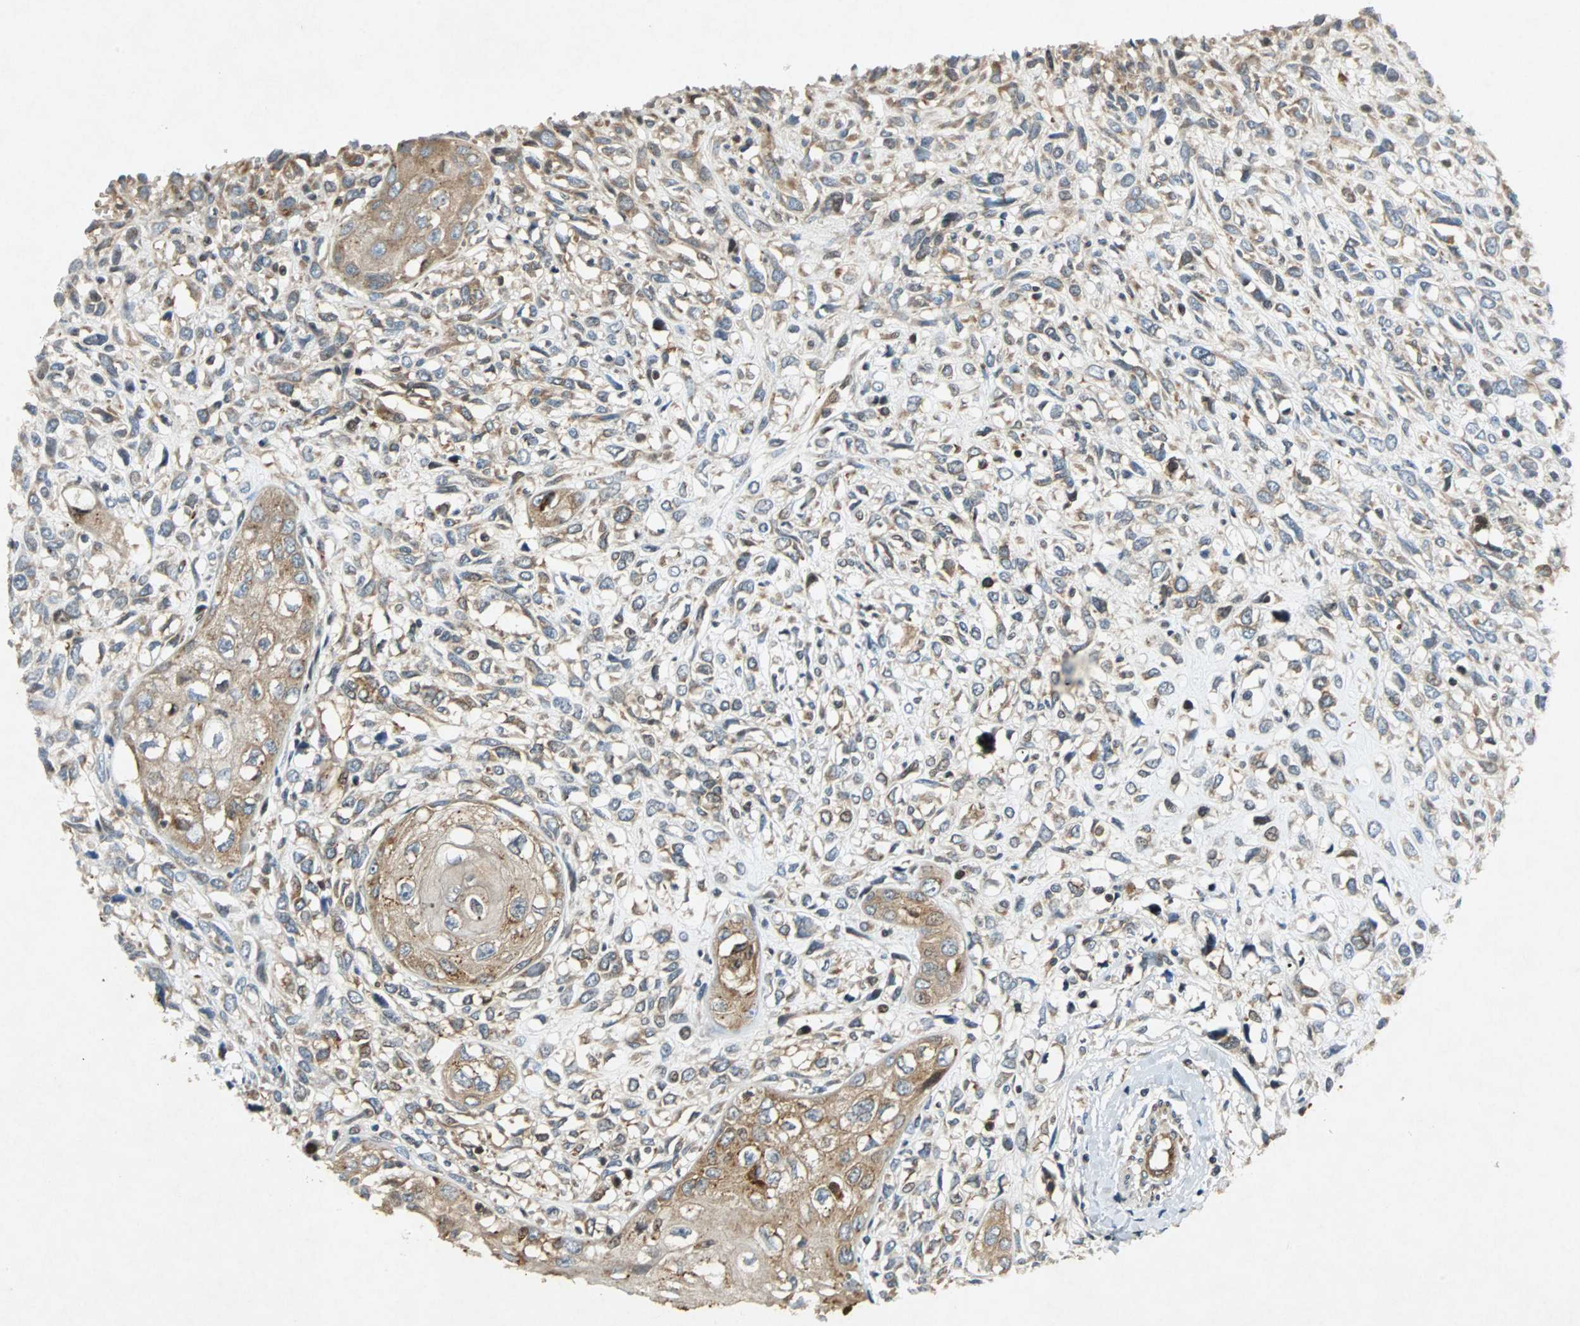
{"staining": {"intensity": "moderate", "quantity": "25%-75%", "location": "cytoplasmic/membranous"}, "tissue": "head and neck cancer", "cell_type": "Tumor cells", "image_type": "cancer", "snomed": [{"axis": "morphology", "description": "Necrosis, NOS"}, {"axis": "morphology", "description": "Neoplasm, malignant, NOS"}, {"axis": "topography", "description": "Salivary gland"}, {"axis": "topography", "description": "Head-Neck"}], "caption": "Human head and neck cancer stained with a brown dye exhibits moderate cytoplasmic/membranous positive expression in about 25%-75% of tumor cells.", "gene": "TUBA4A", "patient": {"sex": "male", "age": 43}}